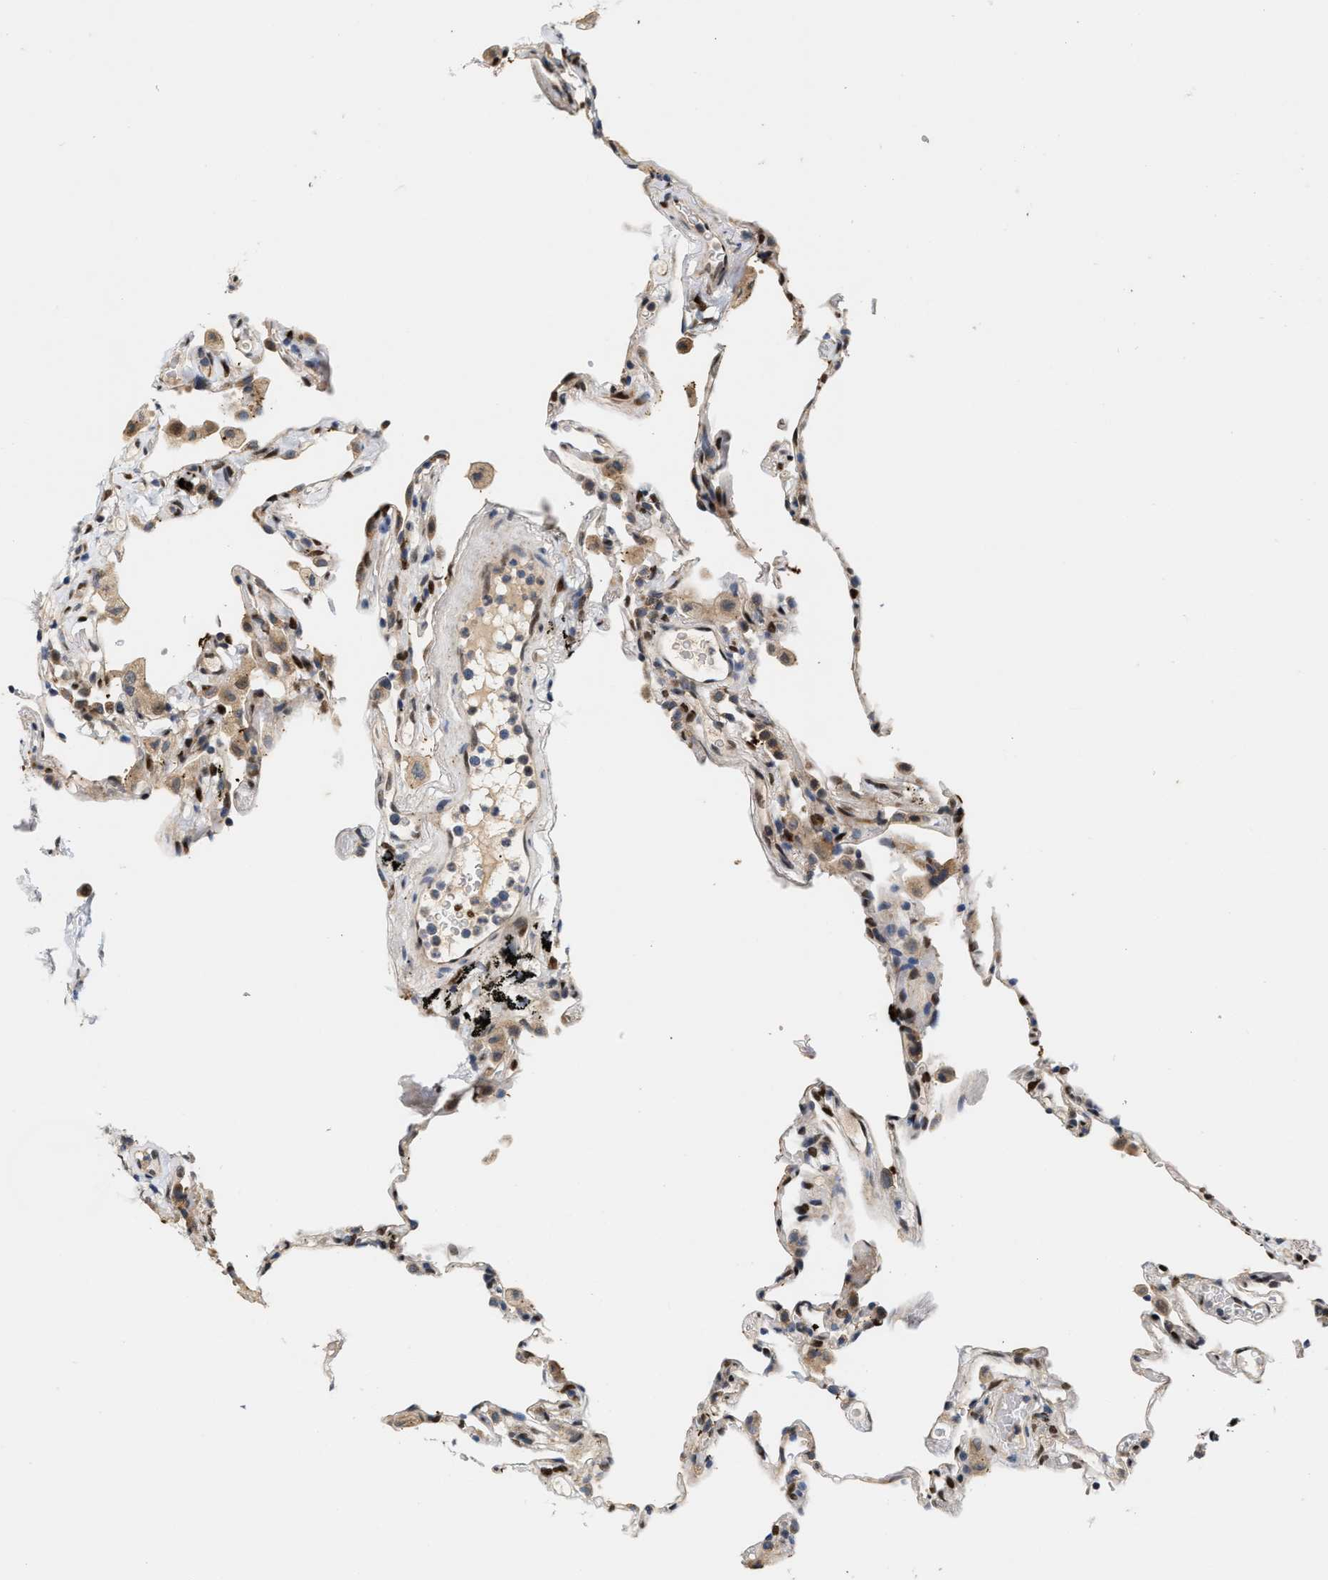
{"staining": {"intensity": "moderate", "quantity": "<25%", "location": "cytoplasmic/membranous,nuclear"}, "tissue": "lung", "cell_type": "Alveolar cells", "image_type": "normal", "snomed": [{"axis": "morphology", "description": "Normal tissue, NOS"}, {"axis": "topography", "description": "Lung"}], "caption": "Protein staining exhibits moderate cytoplasmic/membranous,nuclear expression in approximately <25% of alveolar cells in normal lung. The protein is stained brown, and the nuclei are stained in blue (DAB (3,3'-diaminobenzidine) IHC with brightfield microscopy, high magnification).", "gene": "TCF4", "patient": {"sex": "male", "age": 59}}